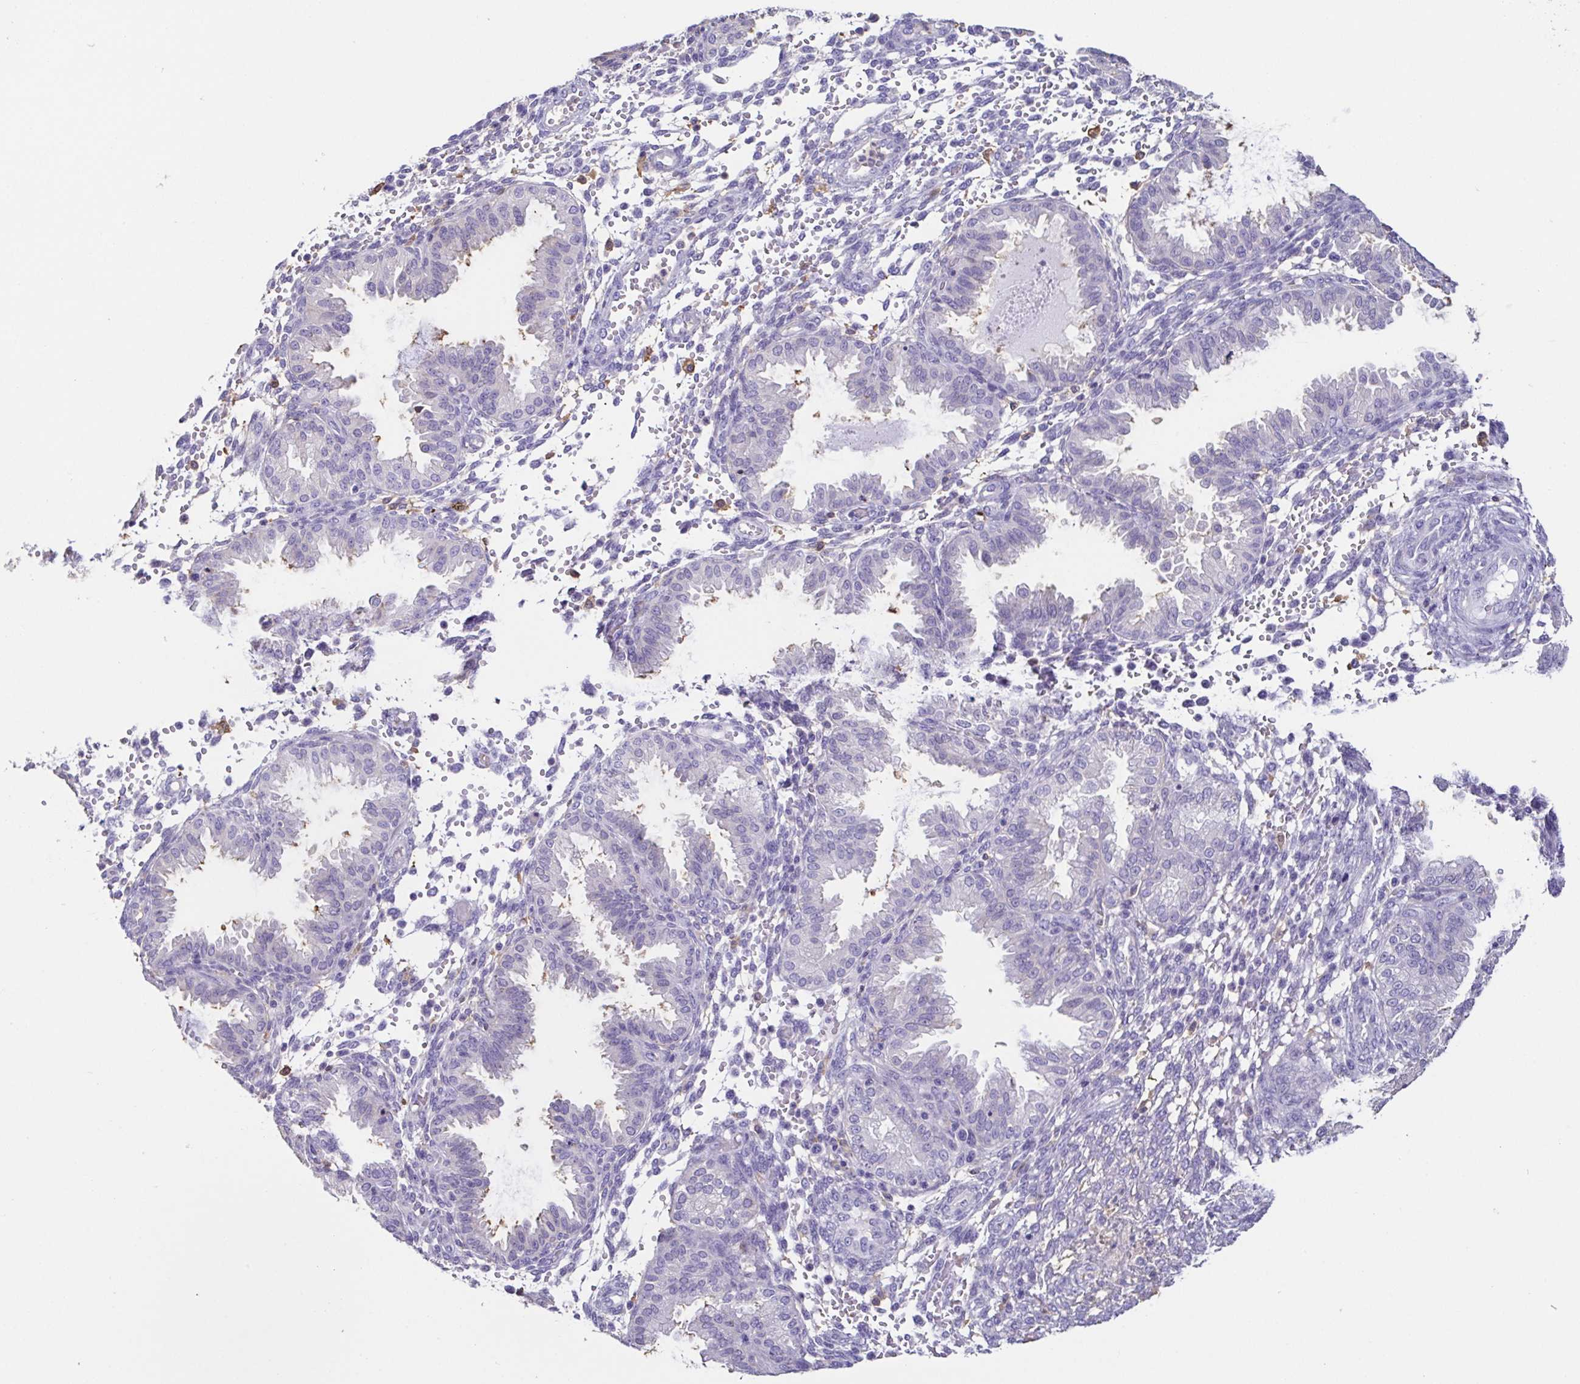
{"staining": {"intensity": "weak", "quantity": "<25%", "location": "cytoplasmic/membranous"}, "tissue": "endometrium", "cell_type": "Cells in endometrial stroma", "image_type": "normal", "snomed": [{"axis": "morphology", "description": "Normal tissue, NOS"}, {"axis": "topography", "description": "Endometrium"}], "caption": "Human endometrium stained for a protein using IHC reveals no staining in cells in endometrial stroma.", "gene": "ANXA10", "patient": {"sex": "female", "age": 33}}